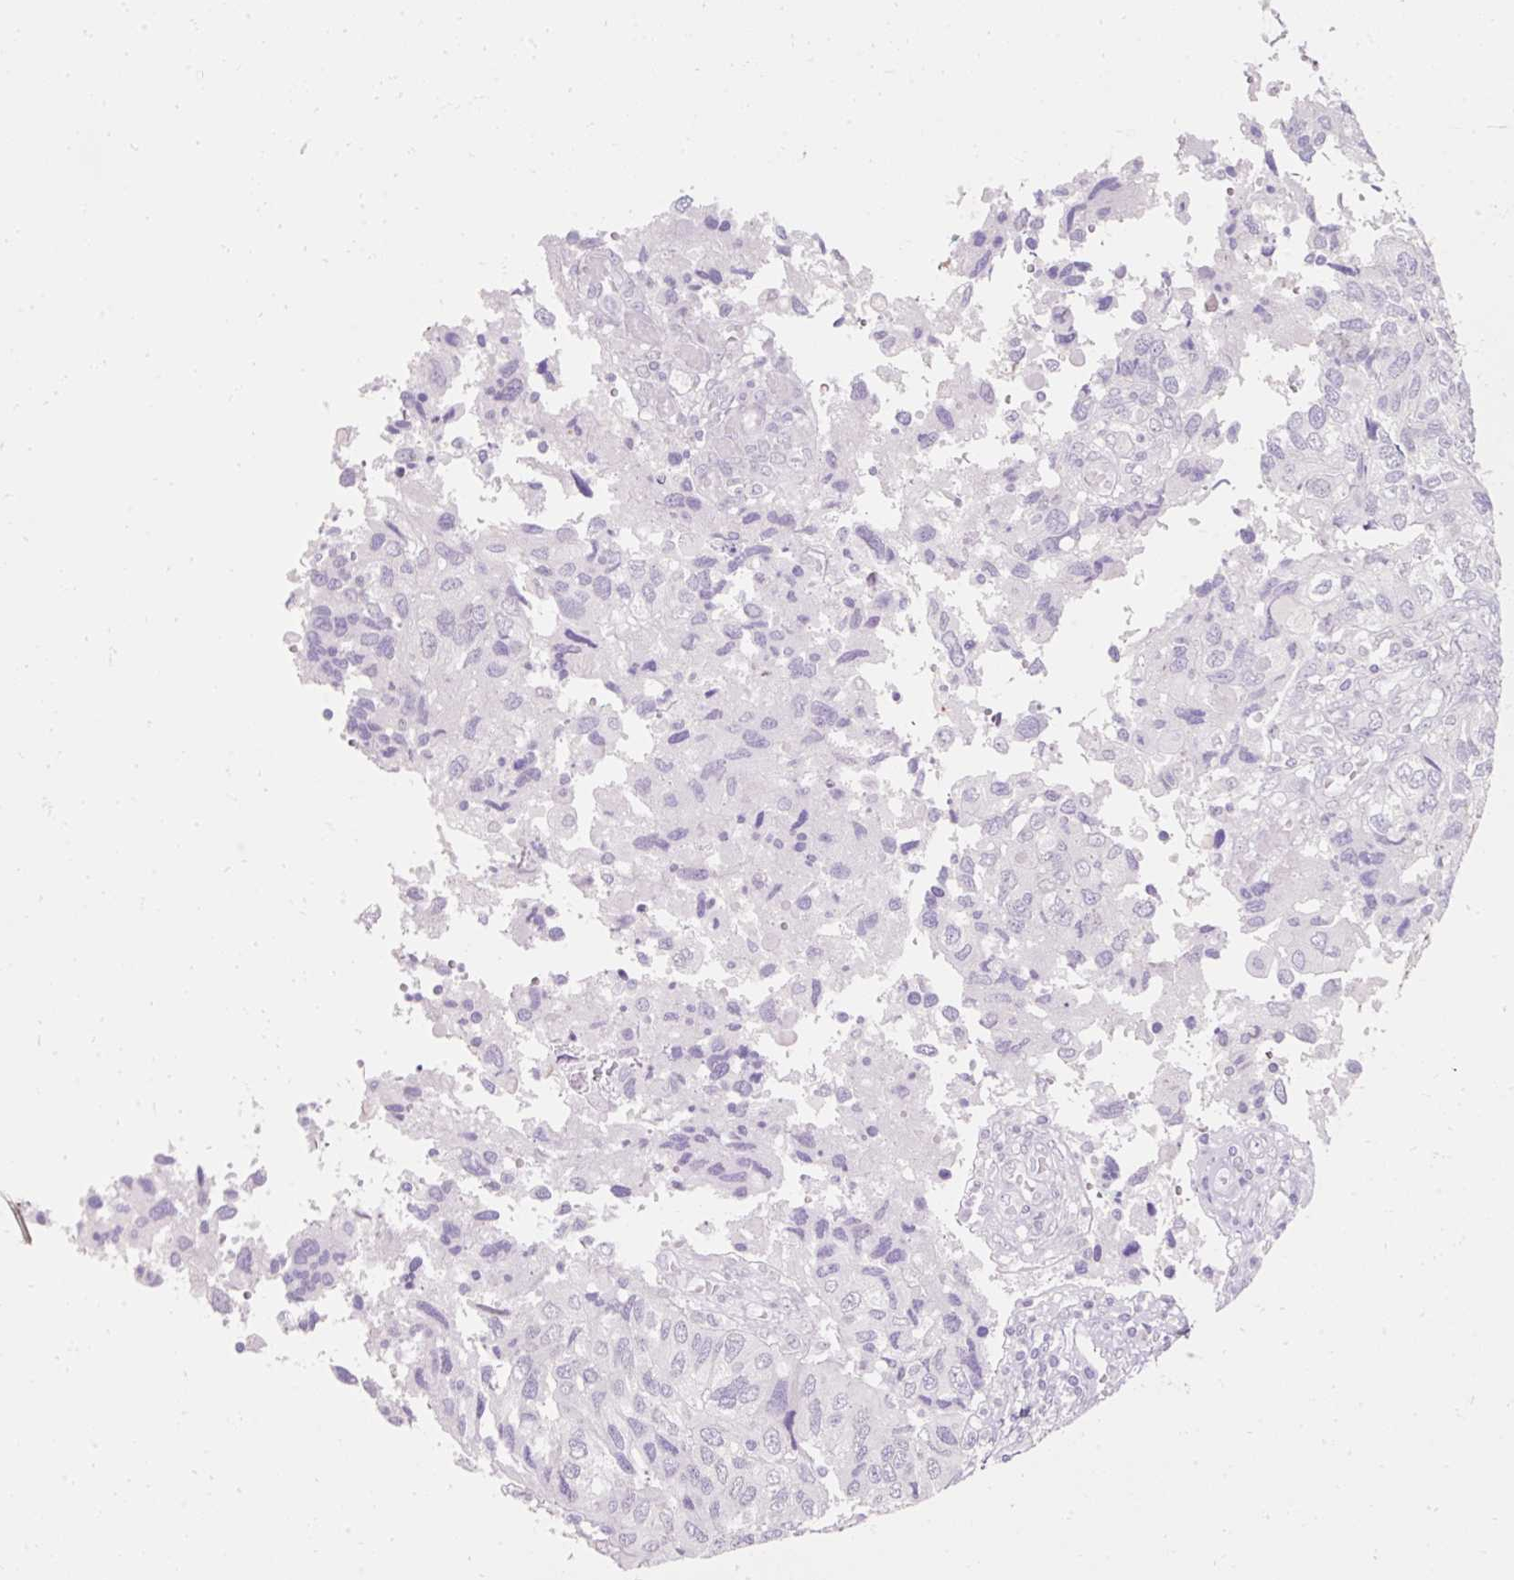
{"staining": {"intensity": "negative", "quantity": "none", "location": "none"}, "tissue": "endometrial cancer", "cell_type": "Tumor cells", "image_type": "cancer", "snomed": [{"axis": "morphology", "description": "Carcinoma, NOS"}, {"axis": "topography", "description": "Uterus"}], "caption": "Photomicrograph shows no protein positivity in tumor cells of endometrial cancer tissue. (Stains: DAB immunohistochemistry (IHC) with hematoxylin counter stain, Microscopy: brightfield microscopy at high magnification).", "gene": "ZNF610", "patient": {"sex": "female", "age": 76}}